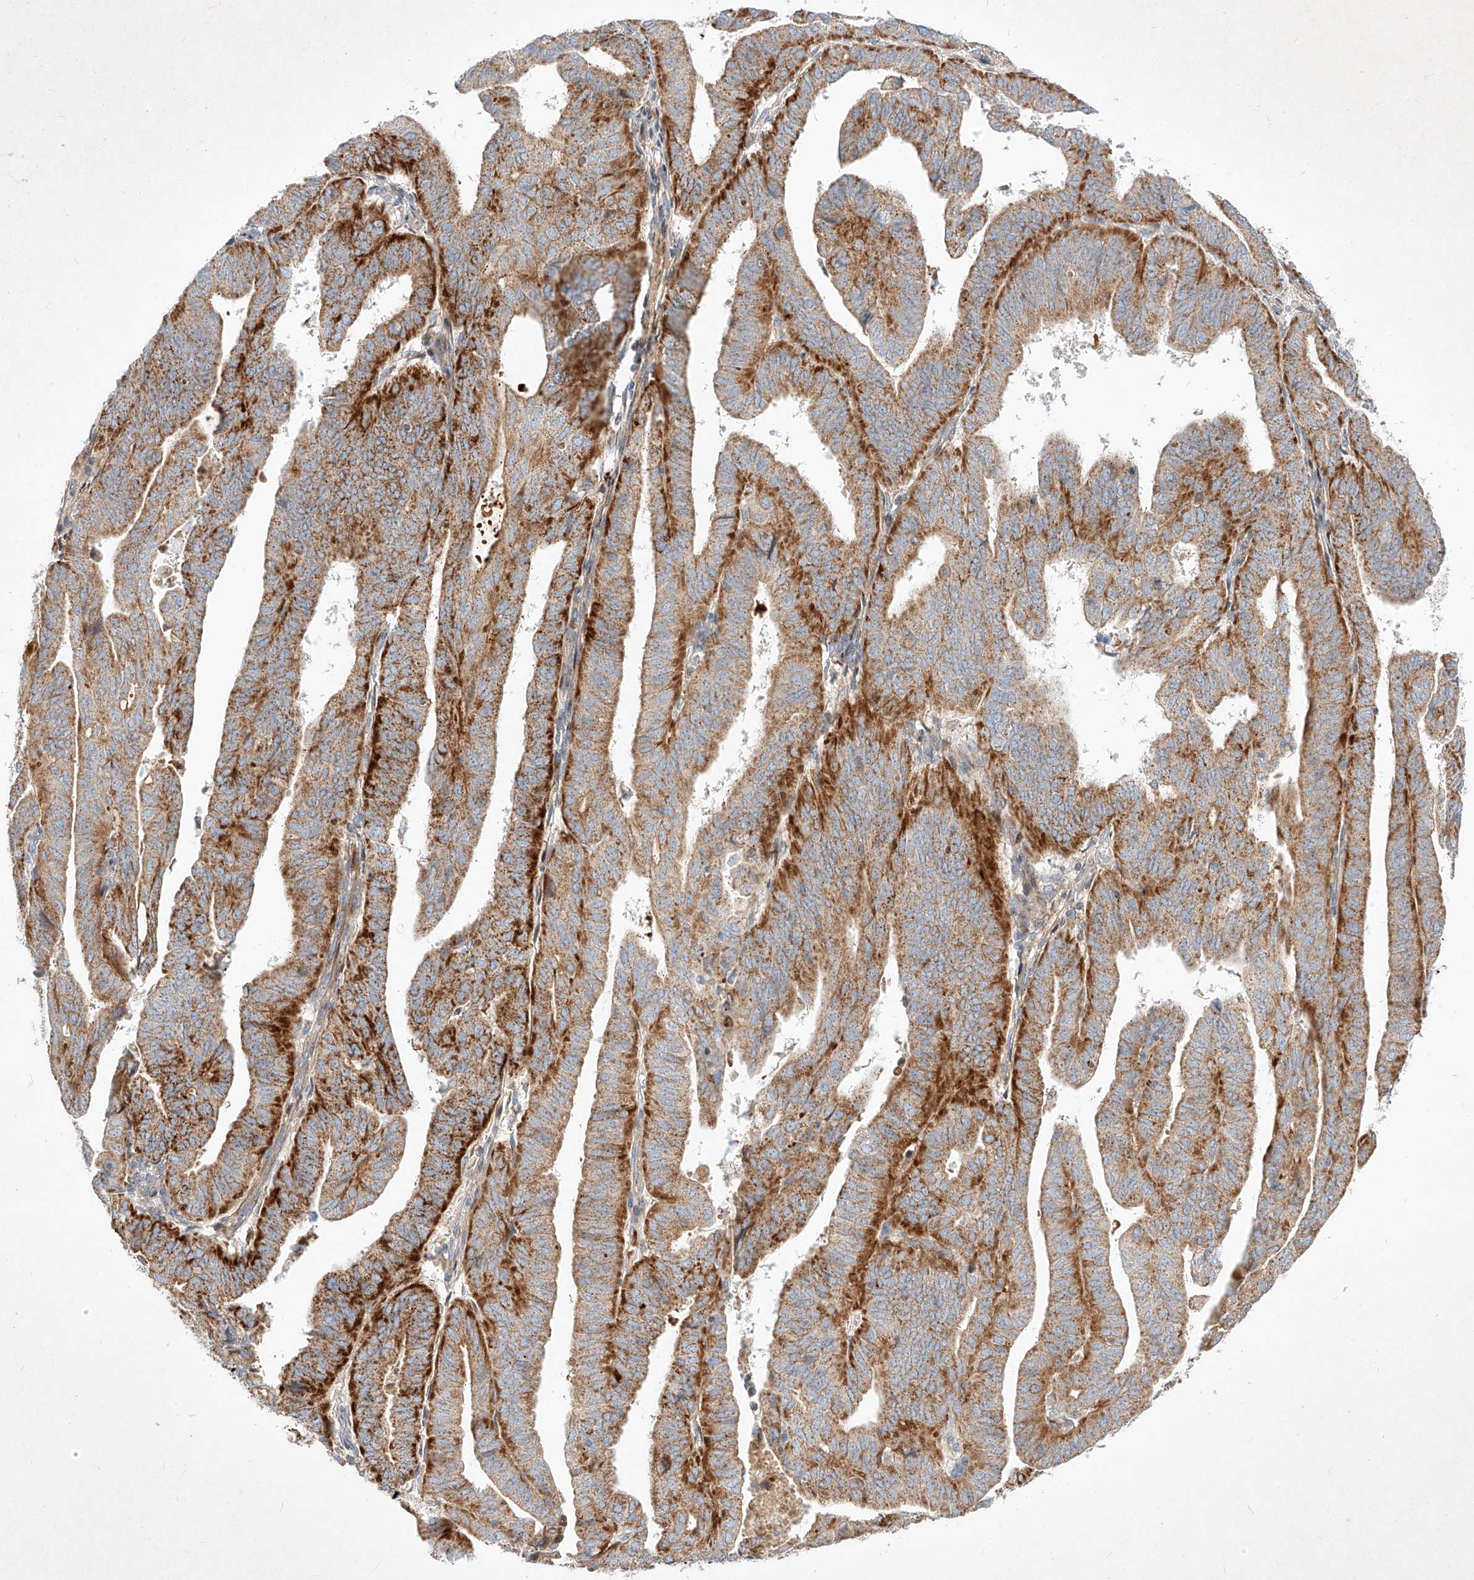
{"staining": {"intensity": "strong", "quantity": ">75%", "location": "cytoplasmic/membranous"}, "tissue": "endometrial cancer", "cell_type": "Tumor cells", "image_type": "cancer", "snomed": [{"axis": "morphology", "description": "Adenocarcinoma, NOS"}, {"axis": "topography", "description": "Uterus"}], "caption": "The immunohistochemical stain highlights strong cytoplasmic/membranous expression in tumor cells of endometrial cancer tissue.", "gene": "OSGEPL1", "patient": {"sex": "female", "age": 77}}